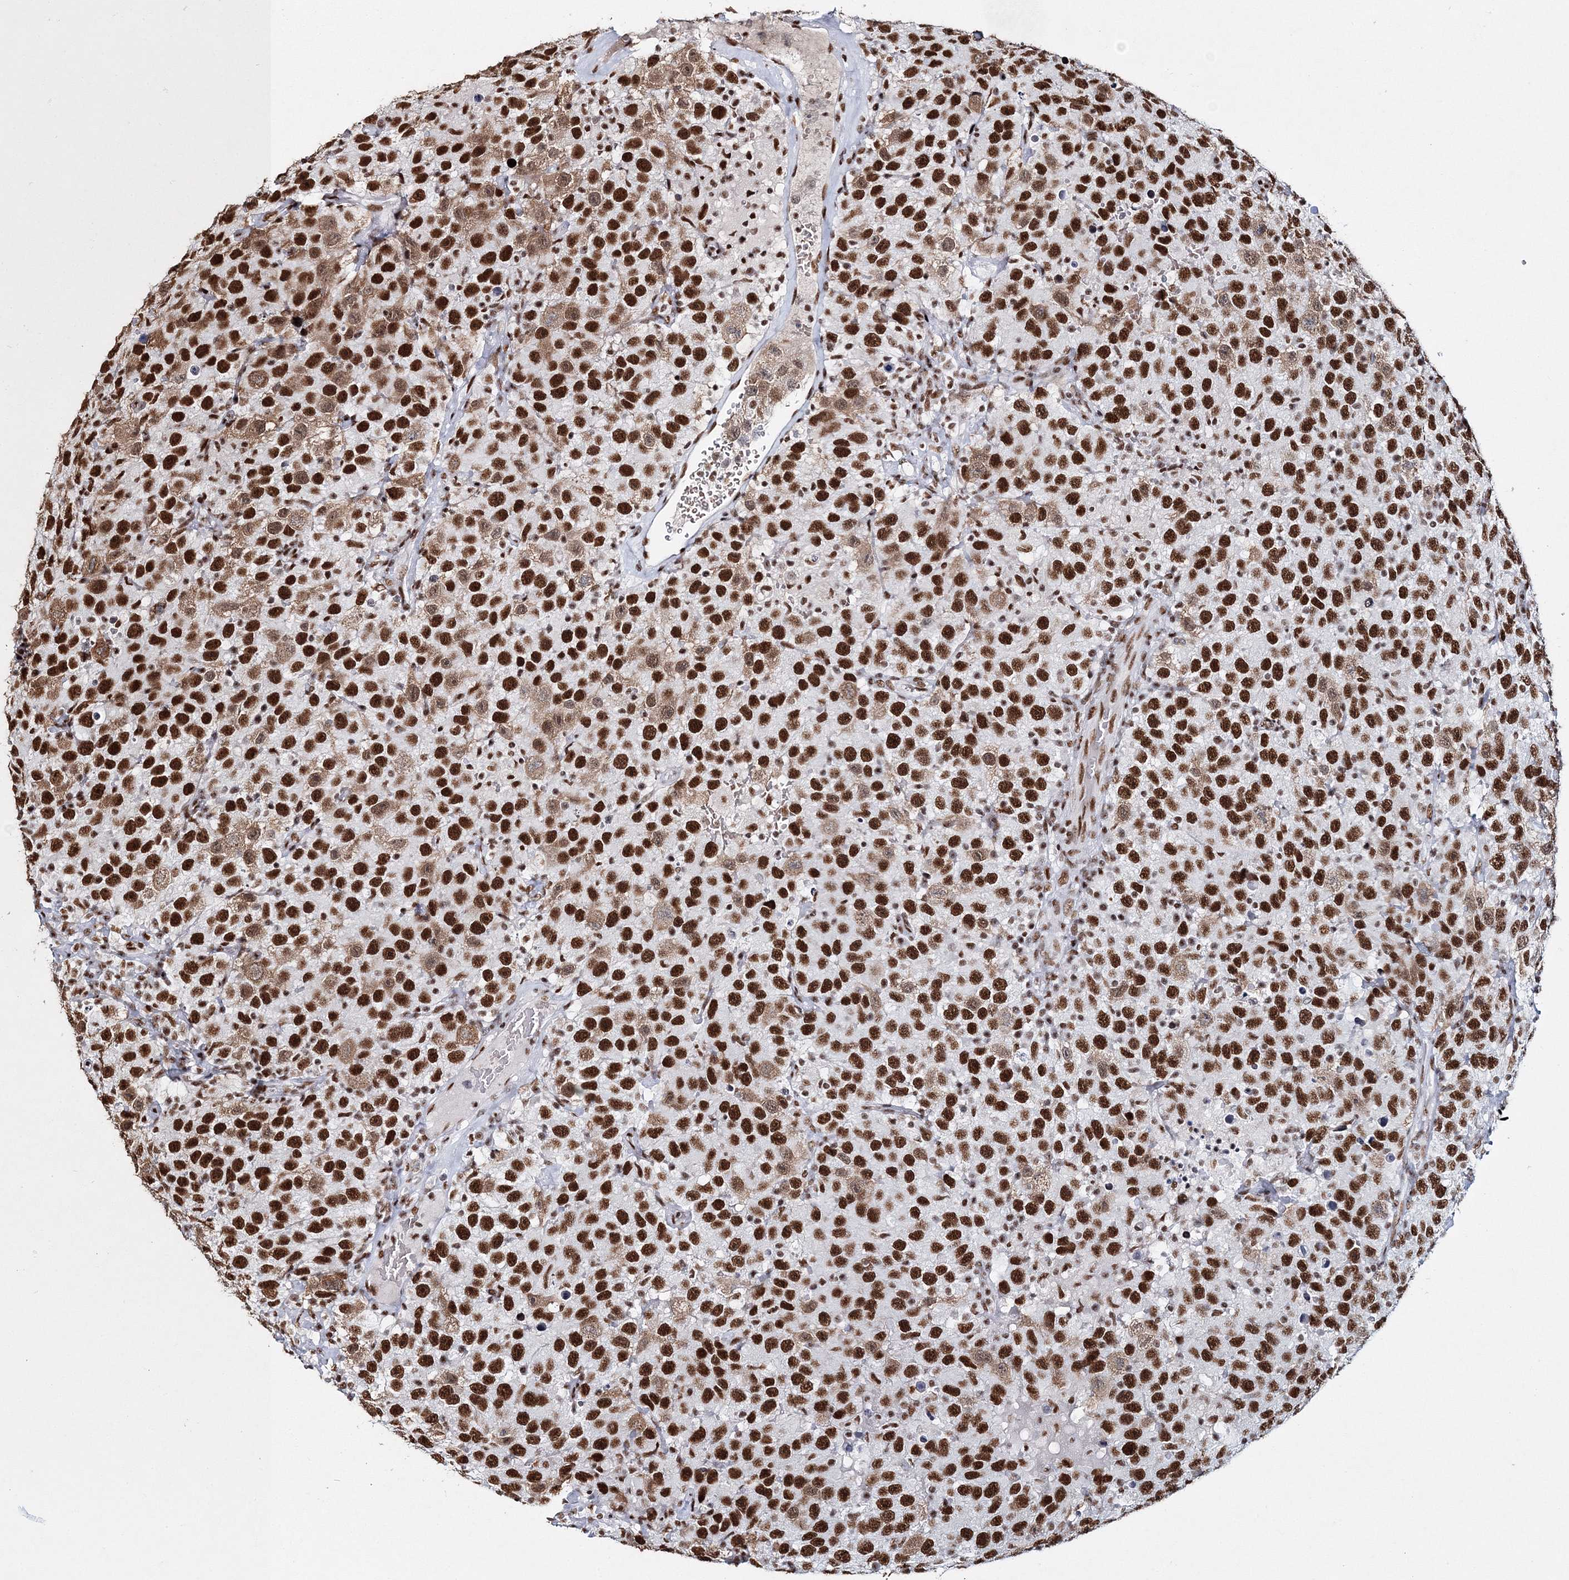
{"staining": {"intensity": "strong", "quantity": ">75%", "location": "nuclear"}, "tissue": "testis cancer", "cell_type": "Tumor cells", "image_type": "cancer", "snomed": [{"axis": "morphology", "description": "Seminoma, NOS"}, {"axis": "topography", "description": "Testis"}], "caption": "Testis cancer stained for a protein (brown) exhibits strong nuclear positive staining in approximately >75% of tumor cells.", "gene": "QRICH1", "patient": {"sex": "male", "age": 41}}